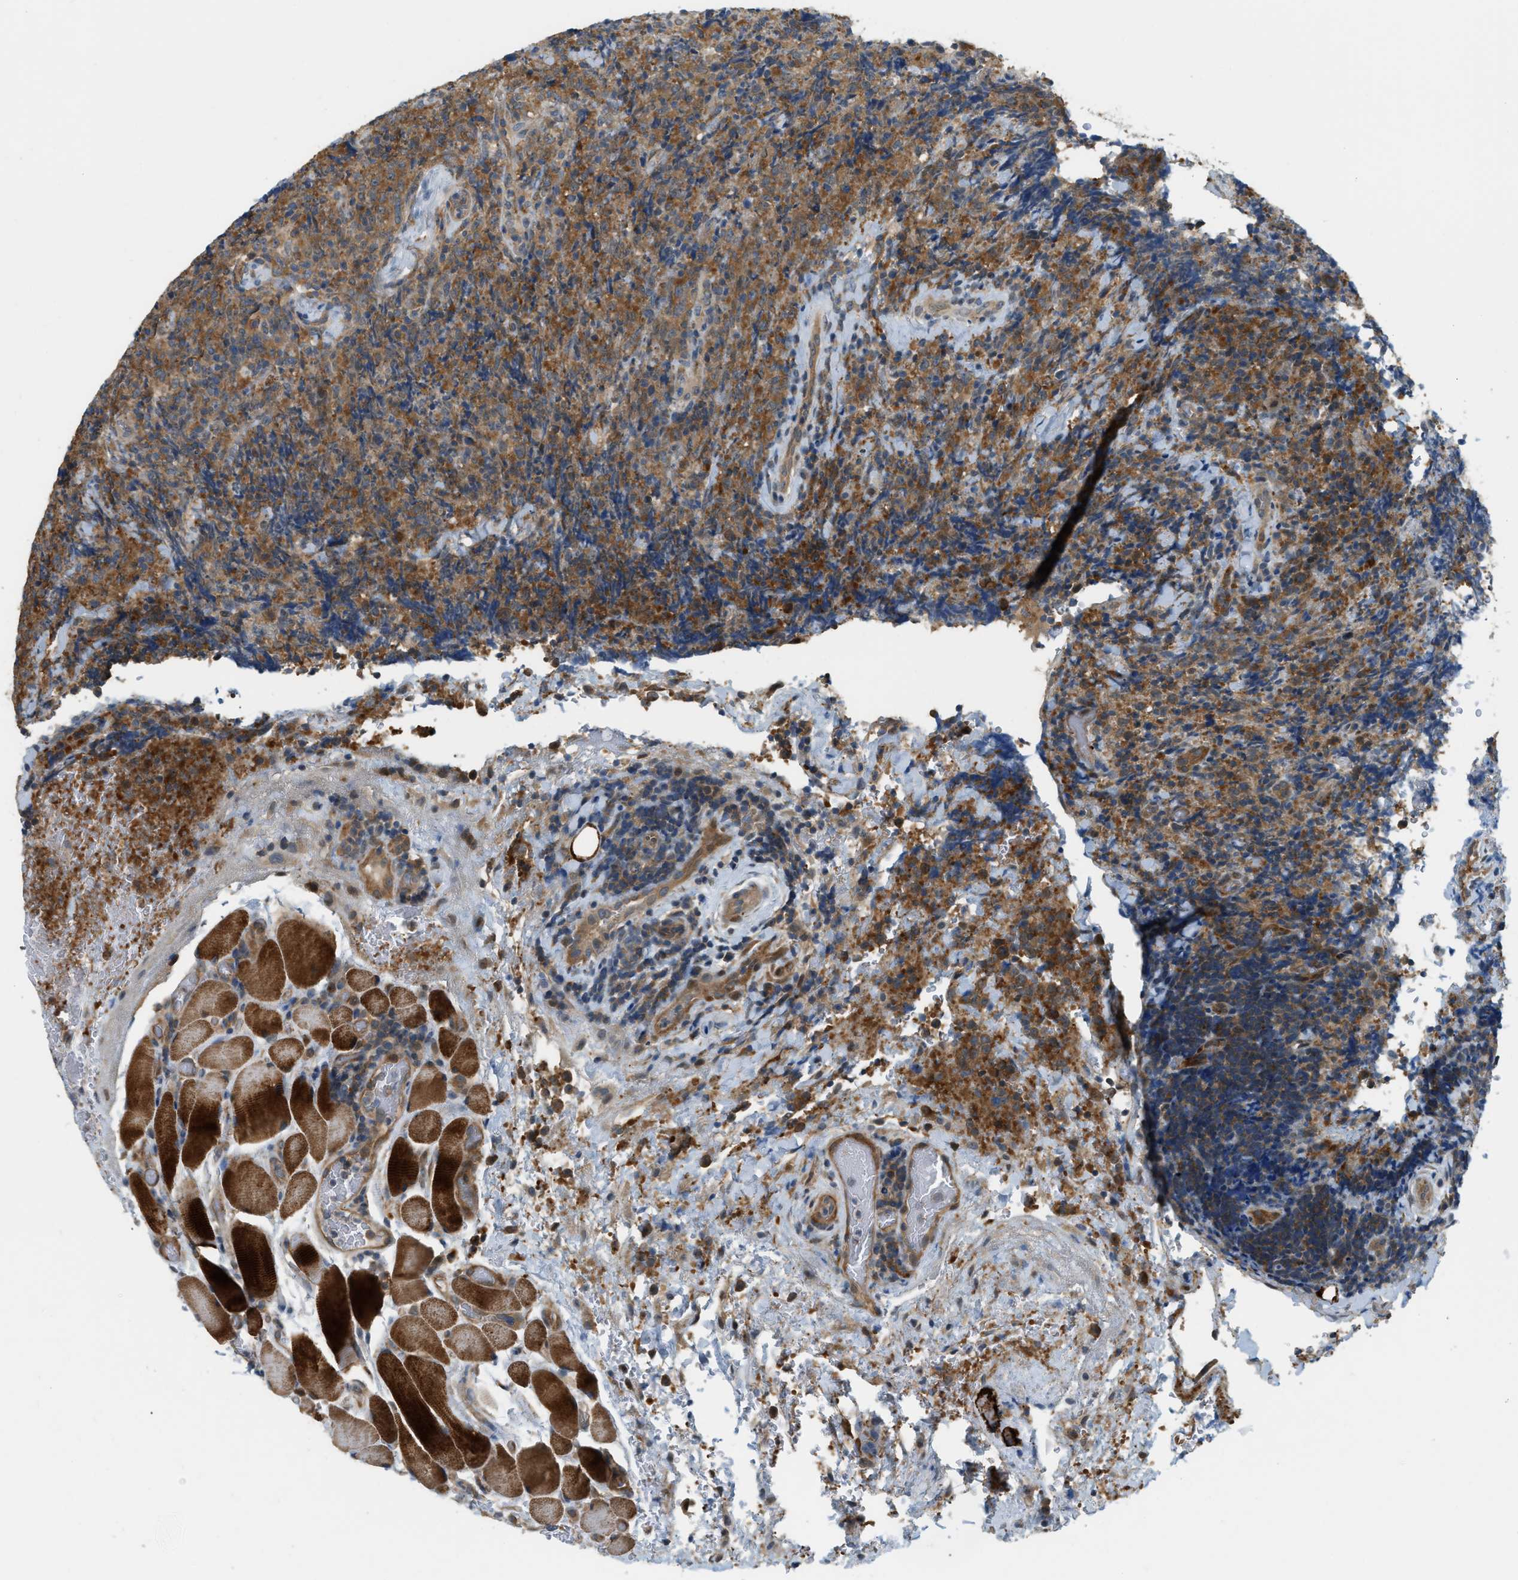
{"staining": {"intensity": "moderate", "quantity": ">75%", "location": "cytoplasmic/membranous"}, "tissue": "lymphoma", "cell_type": "Tumor cells", "image_type": "cancer", "snomed": [{"axis": "morphology", "description": "Malignant lymphoma, non-Hodgkin's type, High grade"}, {"axis": "topography", "description": "Tonsil"}], "caption": "IHC micrograph of human malignant lymphoma, non-Hodgkin's type (high-grade) stained for a protein (brown), which displays medium levels of moderate cytoplasmic/membranous staining in approximately >75% of tumor cells.", "gene": "PDCL3", "patient": {"sex": "female", "age": 36}}